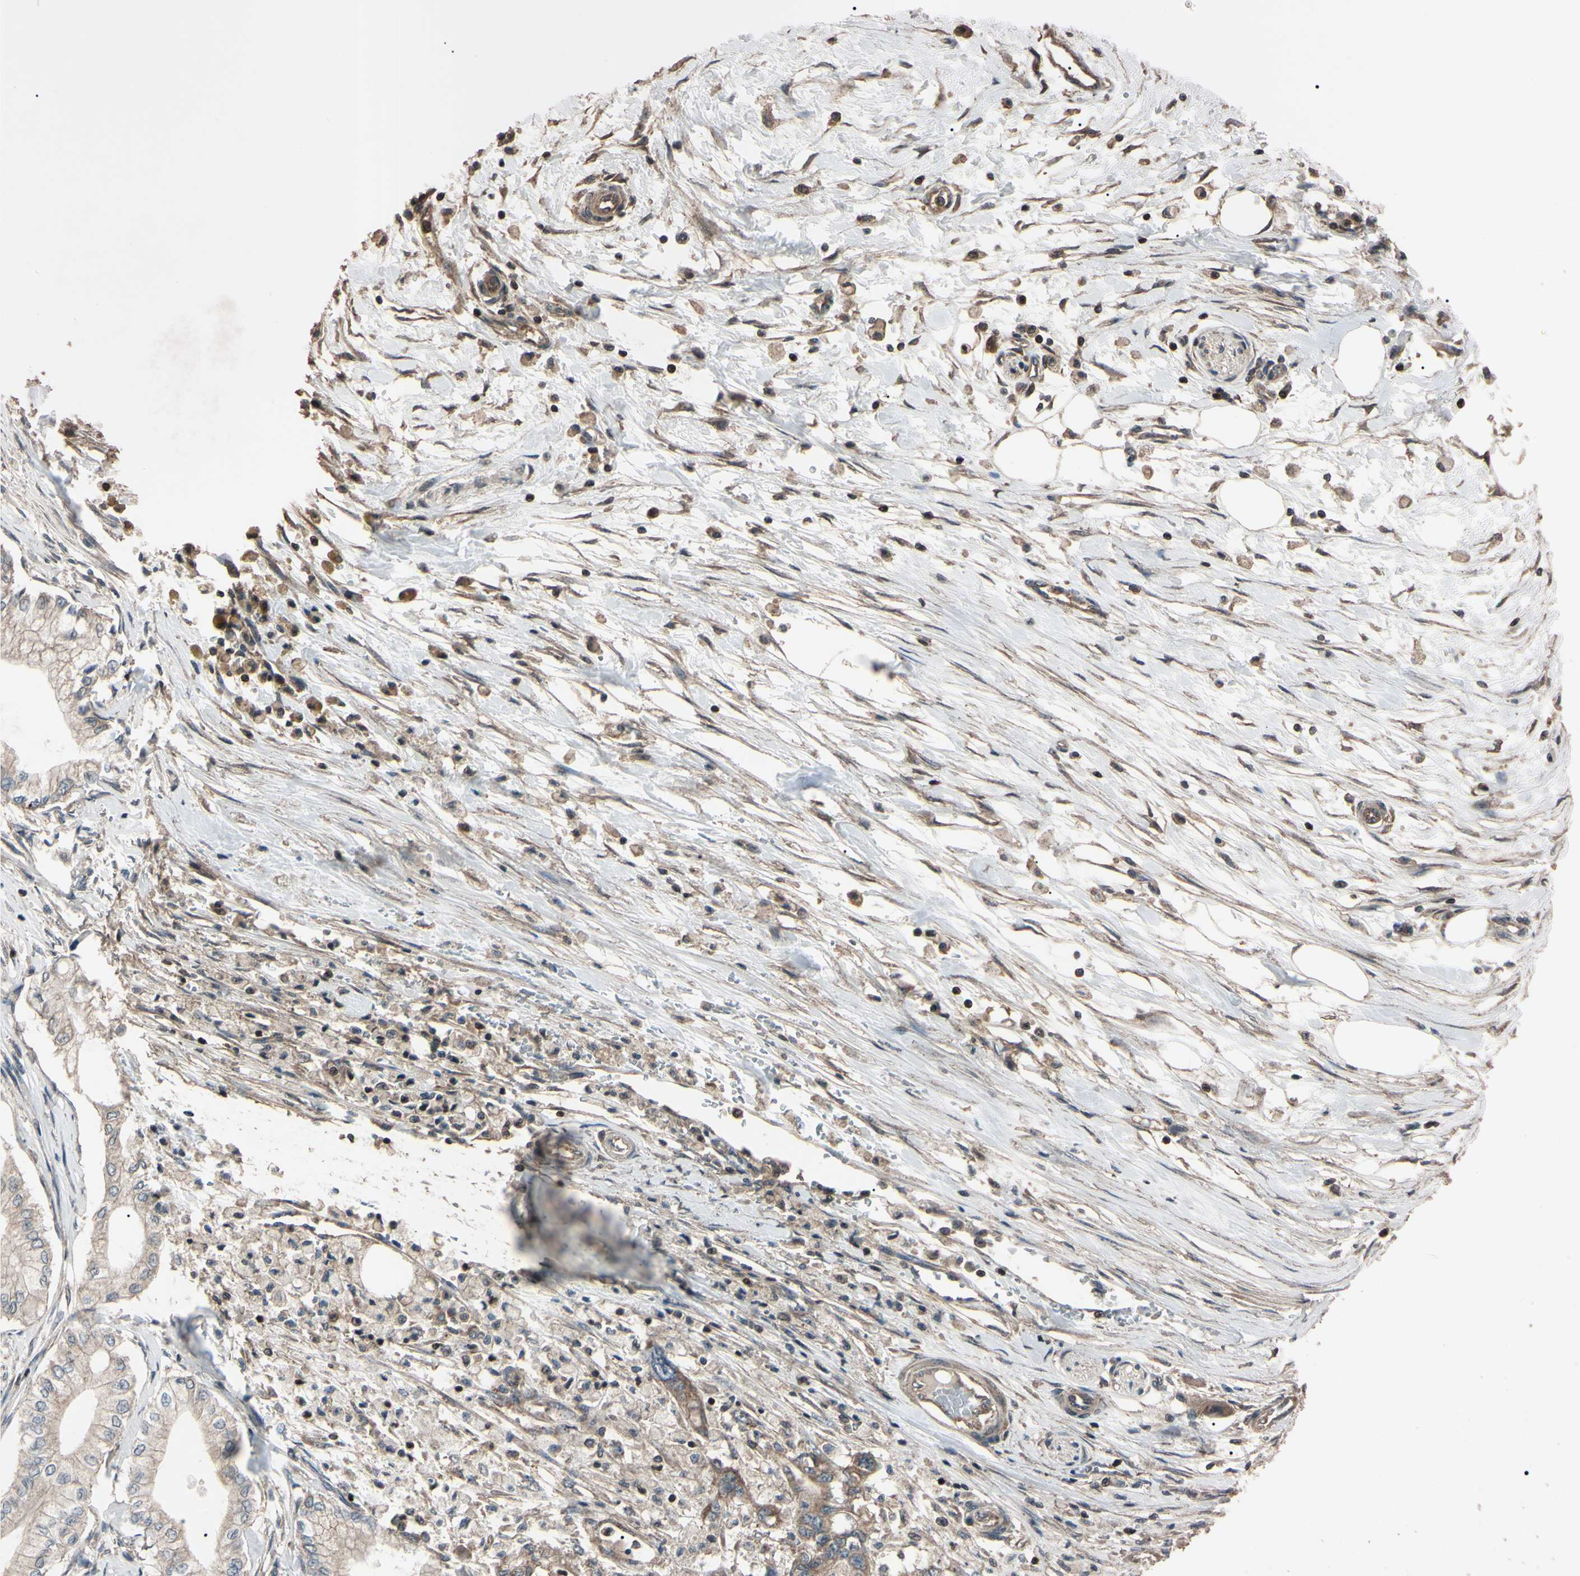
{"staining": {"intensity": "moderate", "quantity": "25%-75%", "location": "cytoplasmic/membranous,nuclear"}, "tissue": "pancreatic cancer", "cell_type": "Tumor cells", "image_type": "cancer", "snomed": [{"axis": "morphology", "description": "Adenocarcinoma, NOS"}, {"axis": "topography", "description": "Pancreas"}], "caption": "This image exhibits IHC staining of pancreatic cancer, with medium moderate cytoplasmic/membranous and nuclear positivity in about 25%-75% of tumor cells.", "gene": "TNFRSF1A", "patient": {"sex": "male", "age": 70}}